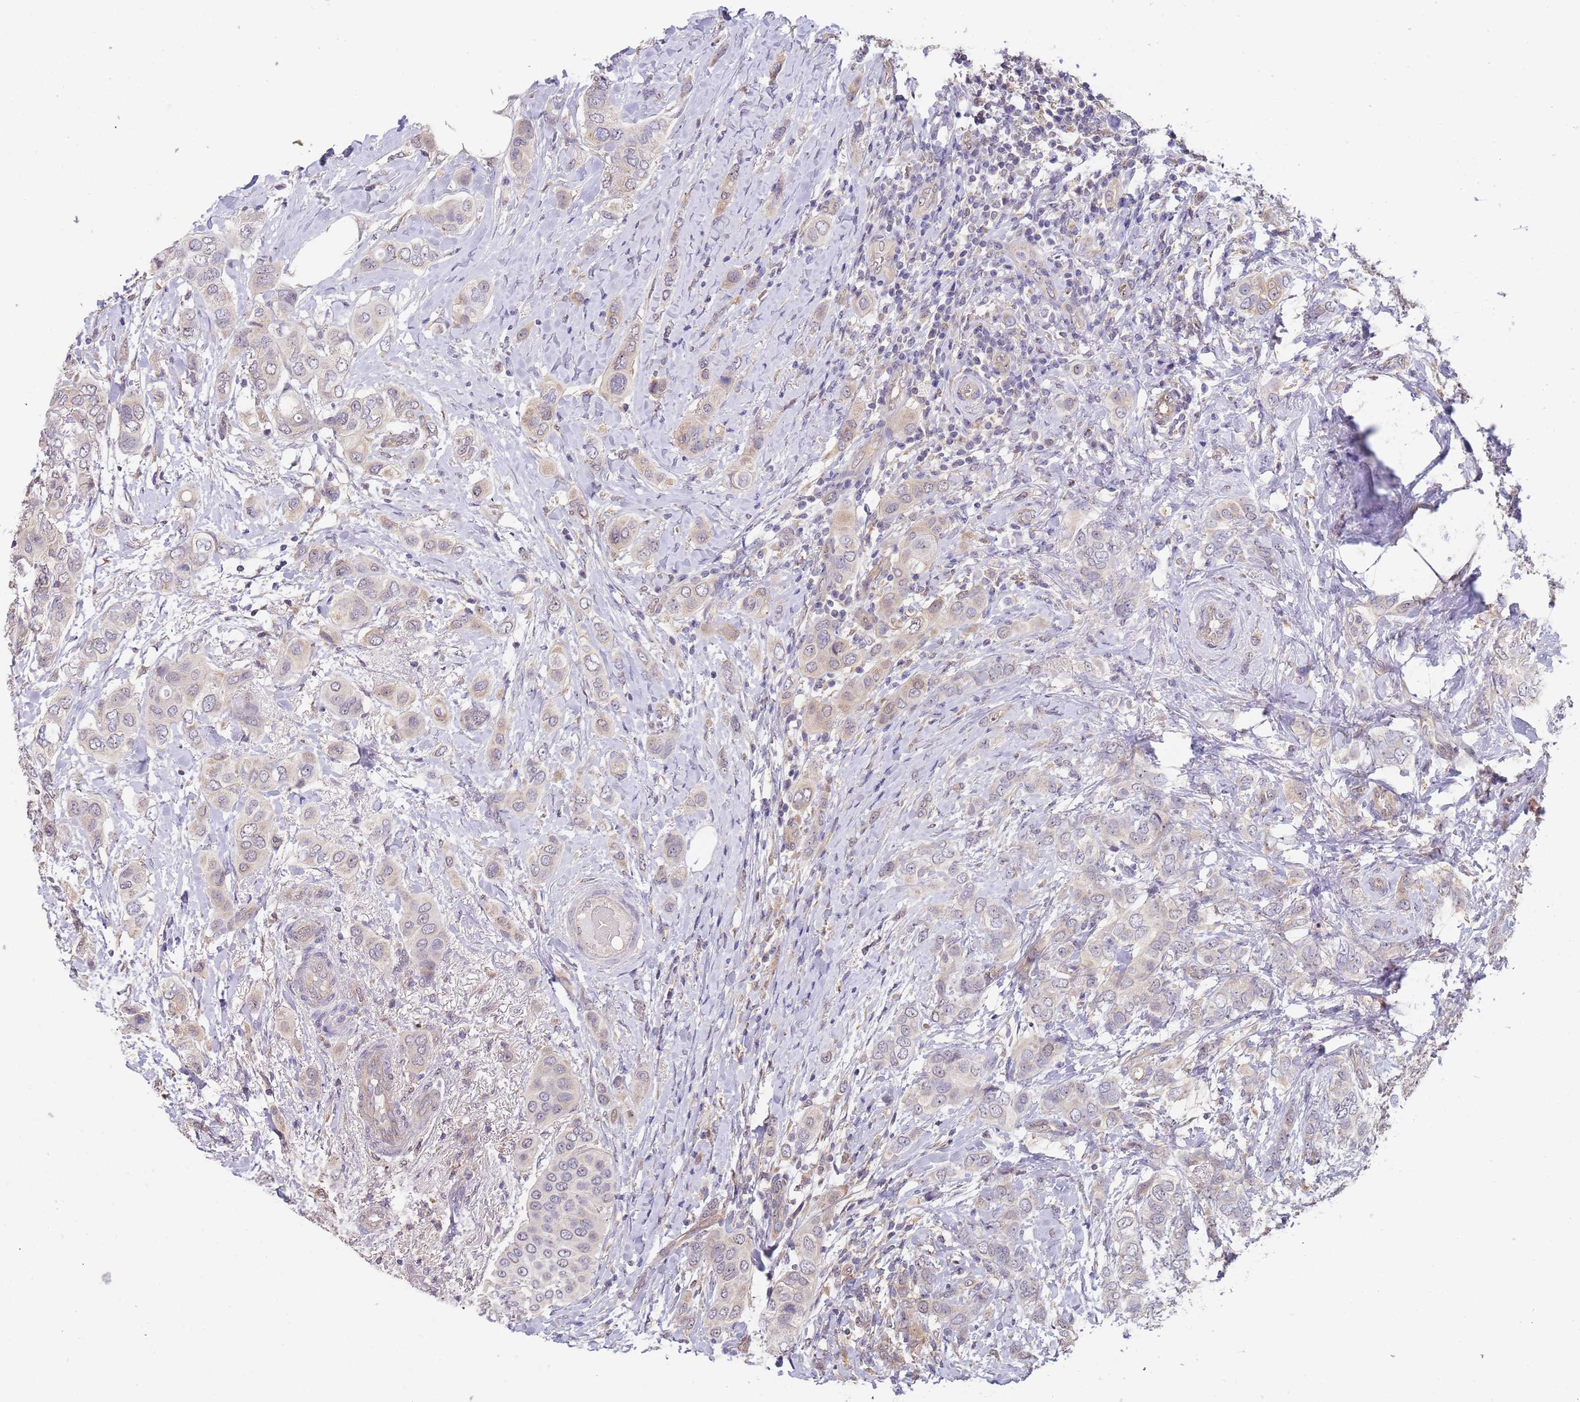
{"staining": {"intensity": "negative", "quantity": "none", "location": "none"}, "tissue": "breast cancer", "cell_type": "Tumor cells", "image_type": "cancer", "snomed": [{"axis": "morphology", "description": "Lobular carcinoma"}, {"axis": "topography", "description": "Breast"}], "caption": "Tumor cells show no significant protein staining in lobular carcinoma (breast).", "gene": "TMEM64", "patient": {"sex": "female", "age": 51}}